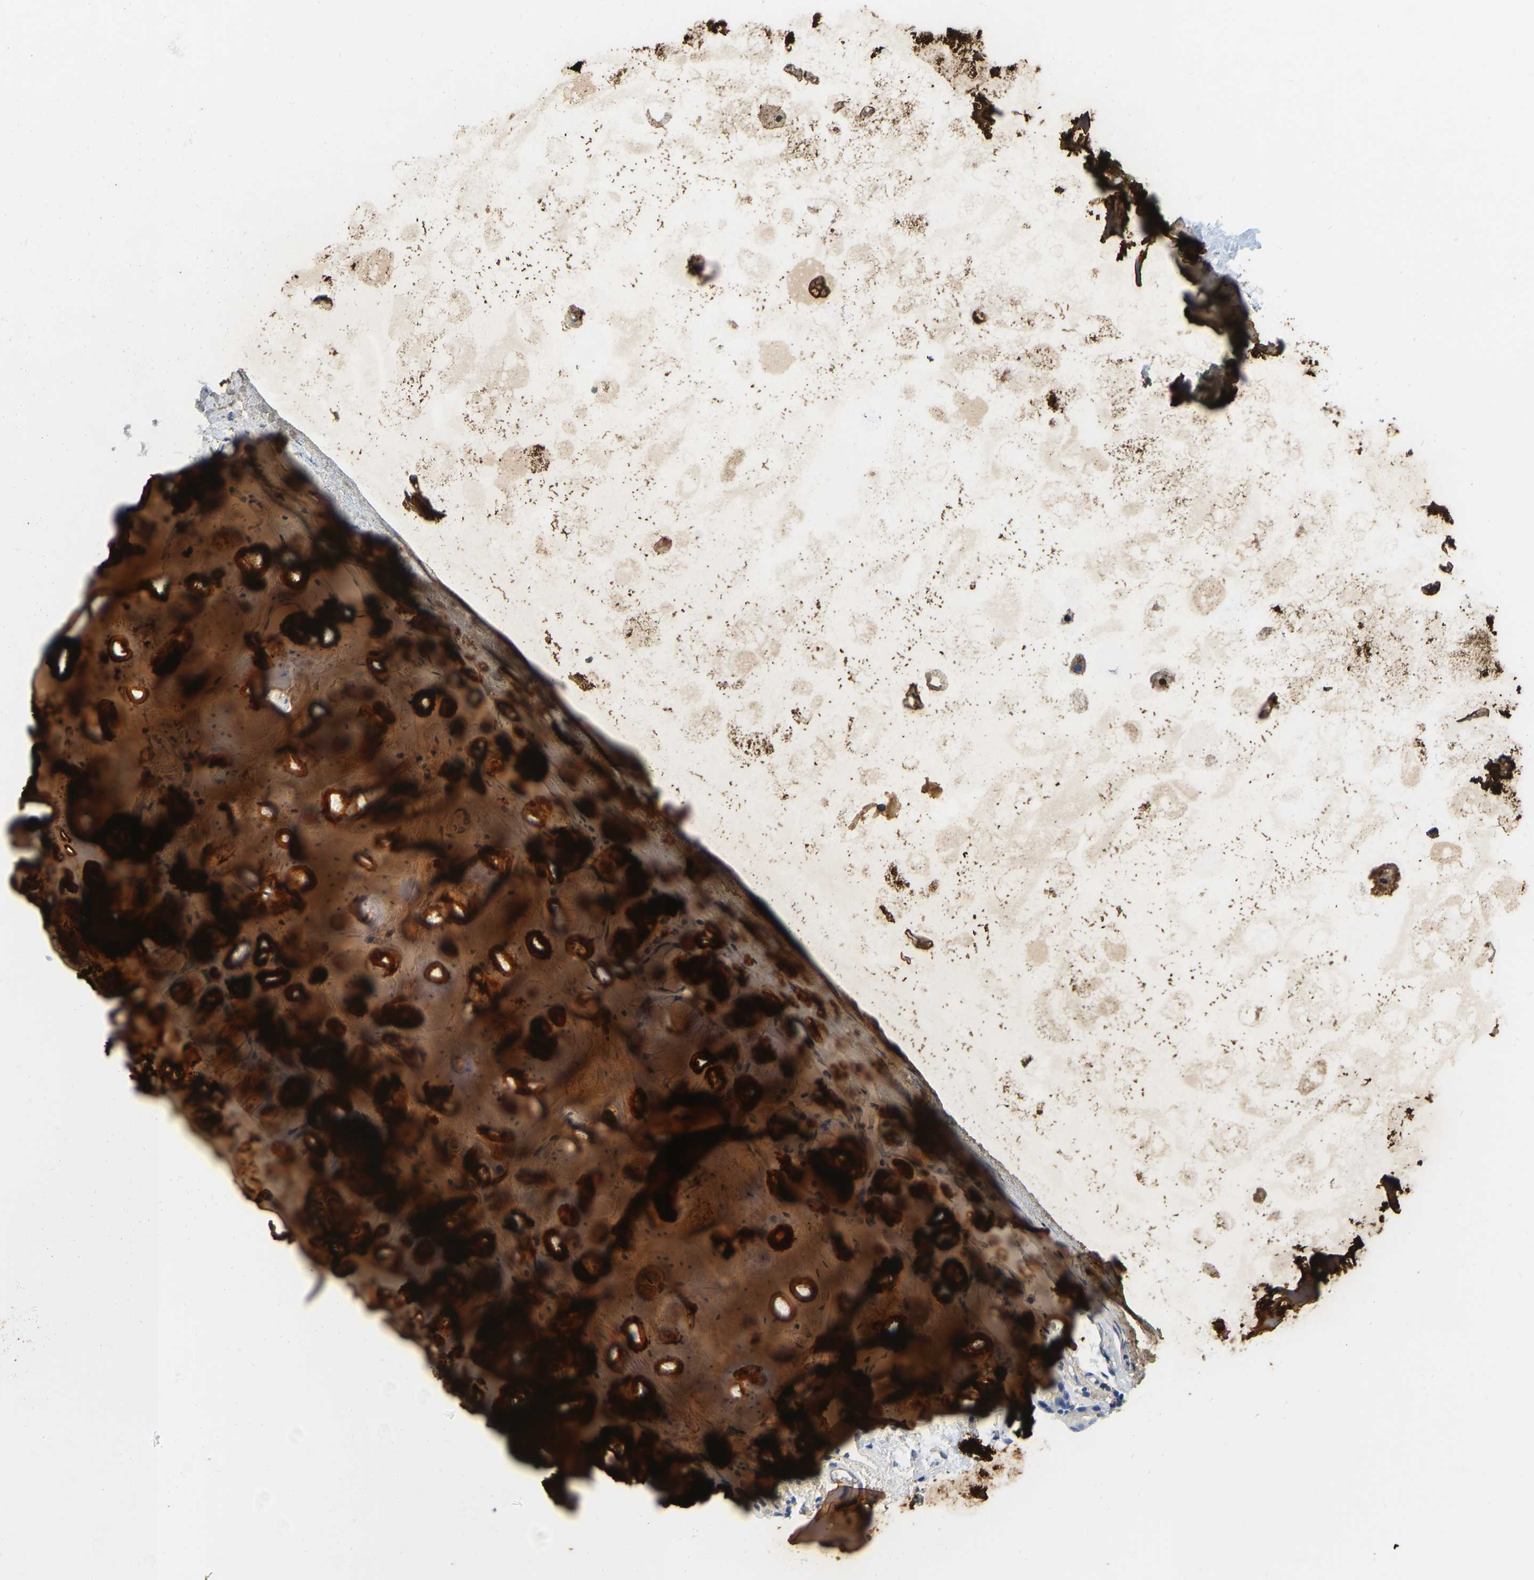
{"staining": {"intensity": "moderate", "quantity": "<25%", "location": "cytoplasmic/membranous"}, "tissue": "bronchus", "cell_type": "Respiratory epithelial cells", "image_type": "normal", "snomed": [{"axis": "morphology", "description": "Normal tissue, NOS"}, {"axis": "topography", "description": "Cartilage tissue"}, {"axis": "topography", "description": "Bronchus"}], "caption": "Immunohistochemical staining of benign bronchus reveals moderate cytoplasmic/membranous protein expression in approximately <25% of respiratory epithelial cells.", "gene": "CHAD", "patient": {"sex": "female", "age": 53}}